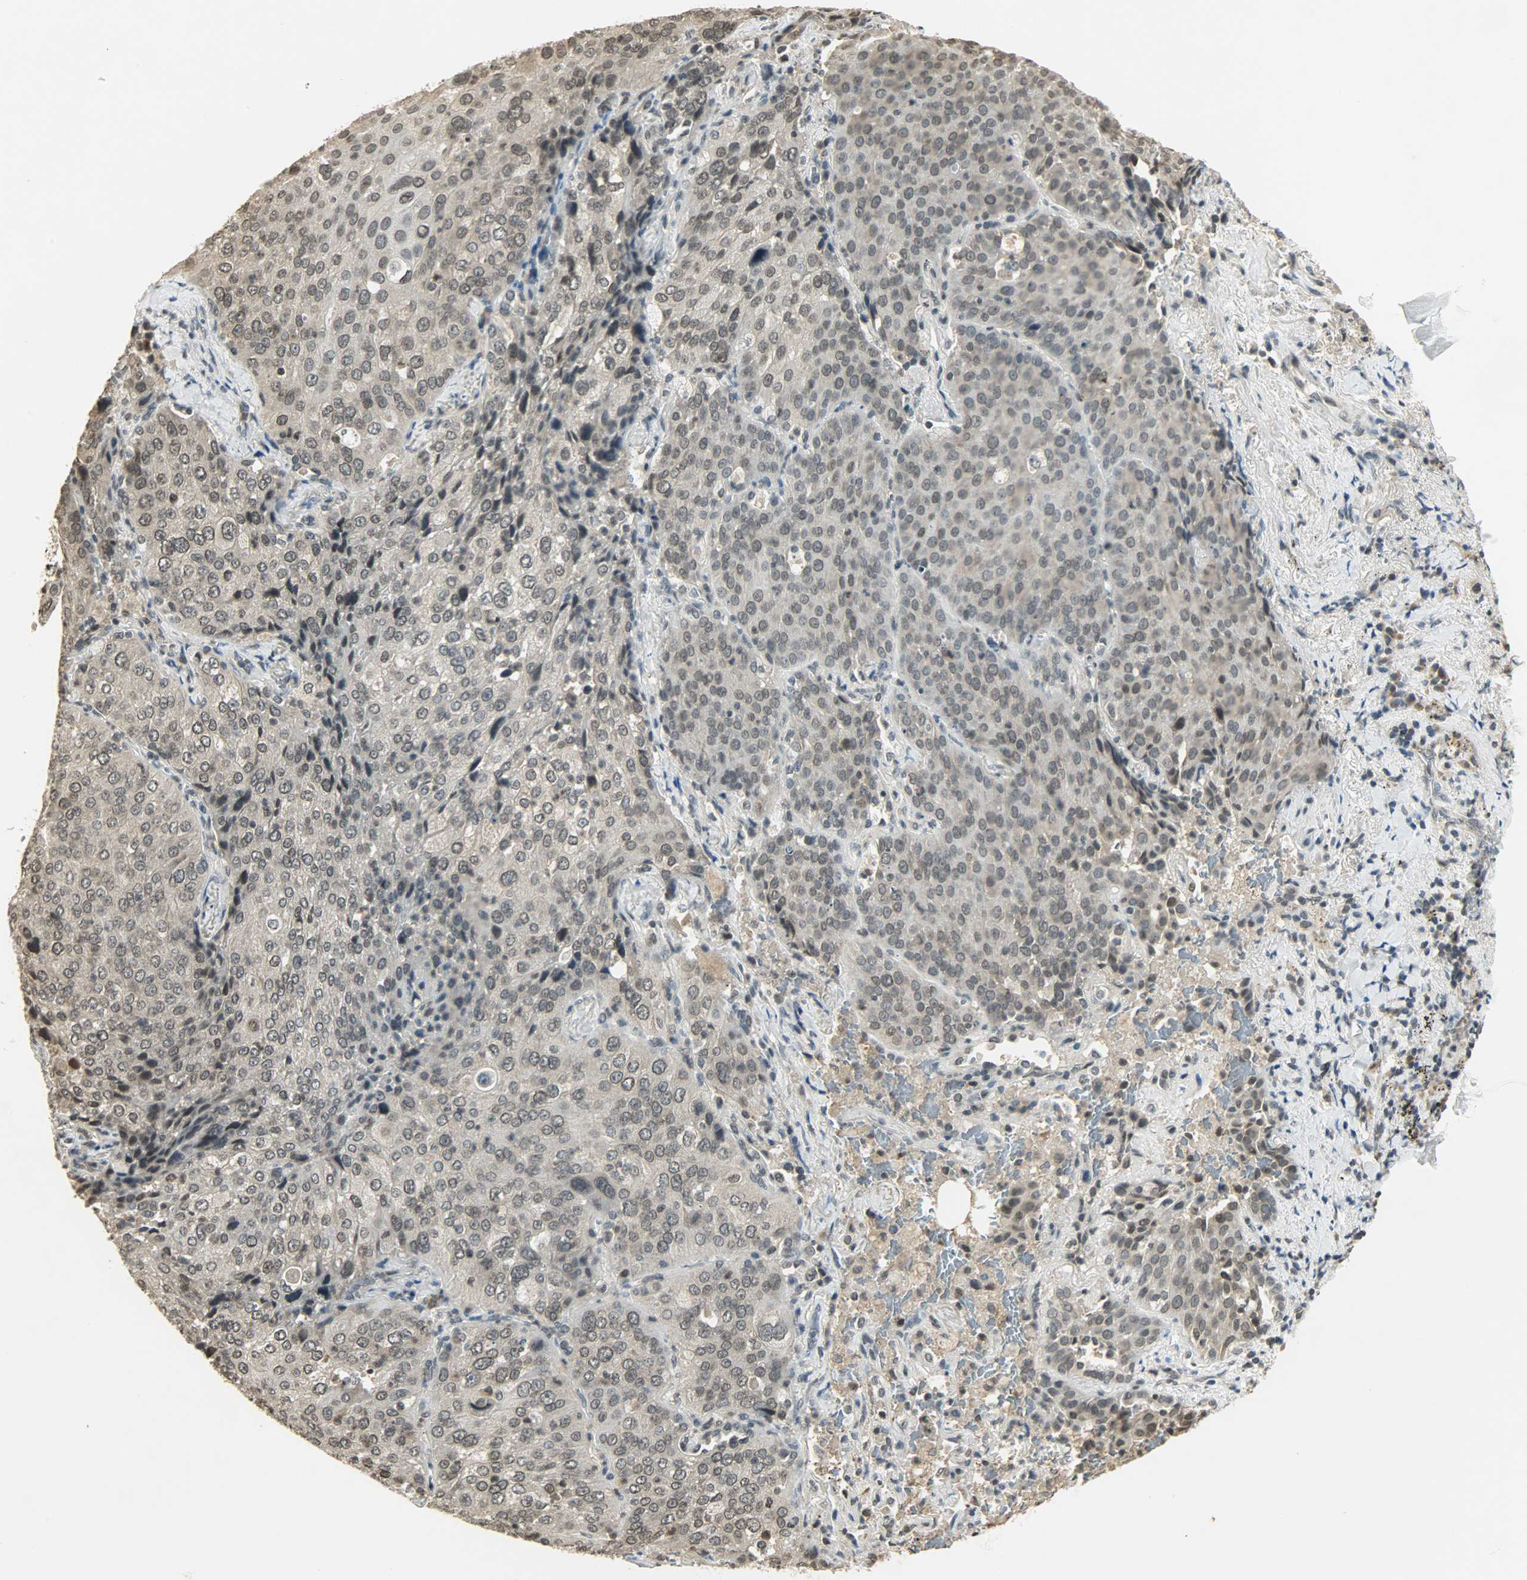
{"staining": {"intensity": "weak", "quantity": "<25%", "location": "nuclear"}, "tissue": "lung cancer", "cell_type": "Tumor cells", "image_type": "cancer", "snomed": [{"axis": "morphology", "description": "Squamous cell carcinoma, NOS"}, {"axis": "topography", "description": "Lung"}], "caption": "Lung cancer (squamous cell carcinoma) was stained to show a protein in brown. There is no significant staining in tumor cells.", "gene": "SMARCA5", "patient": {"sex": "male", "age": 54}}